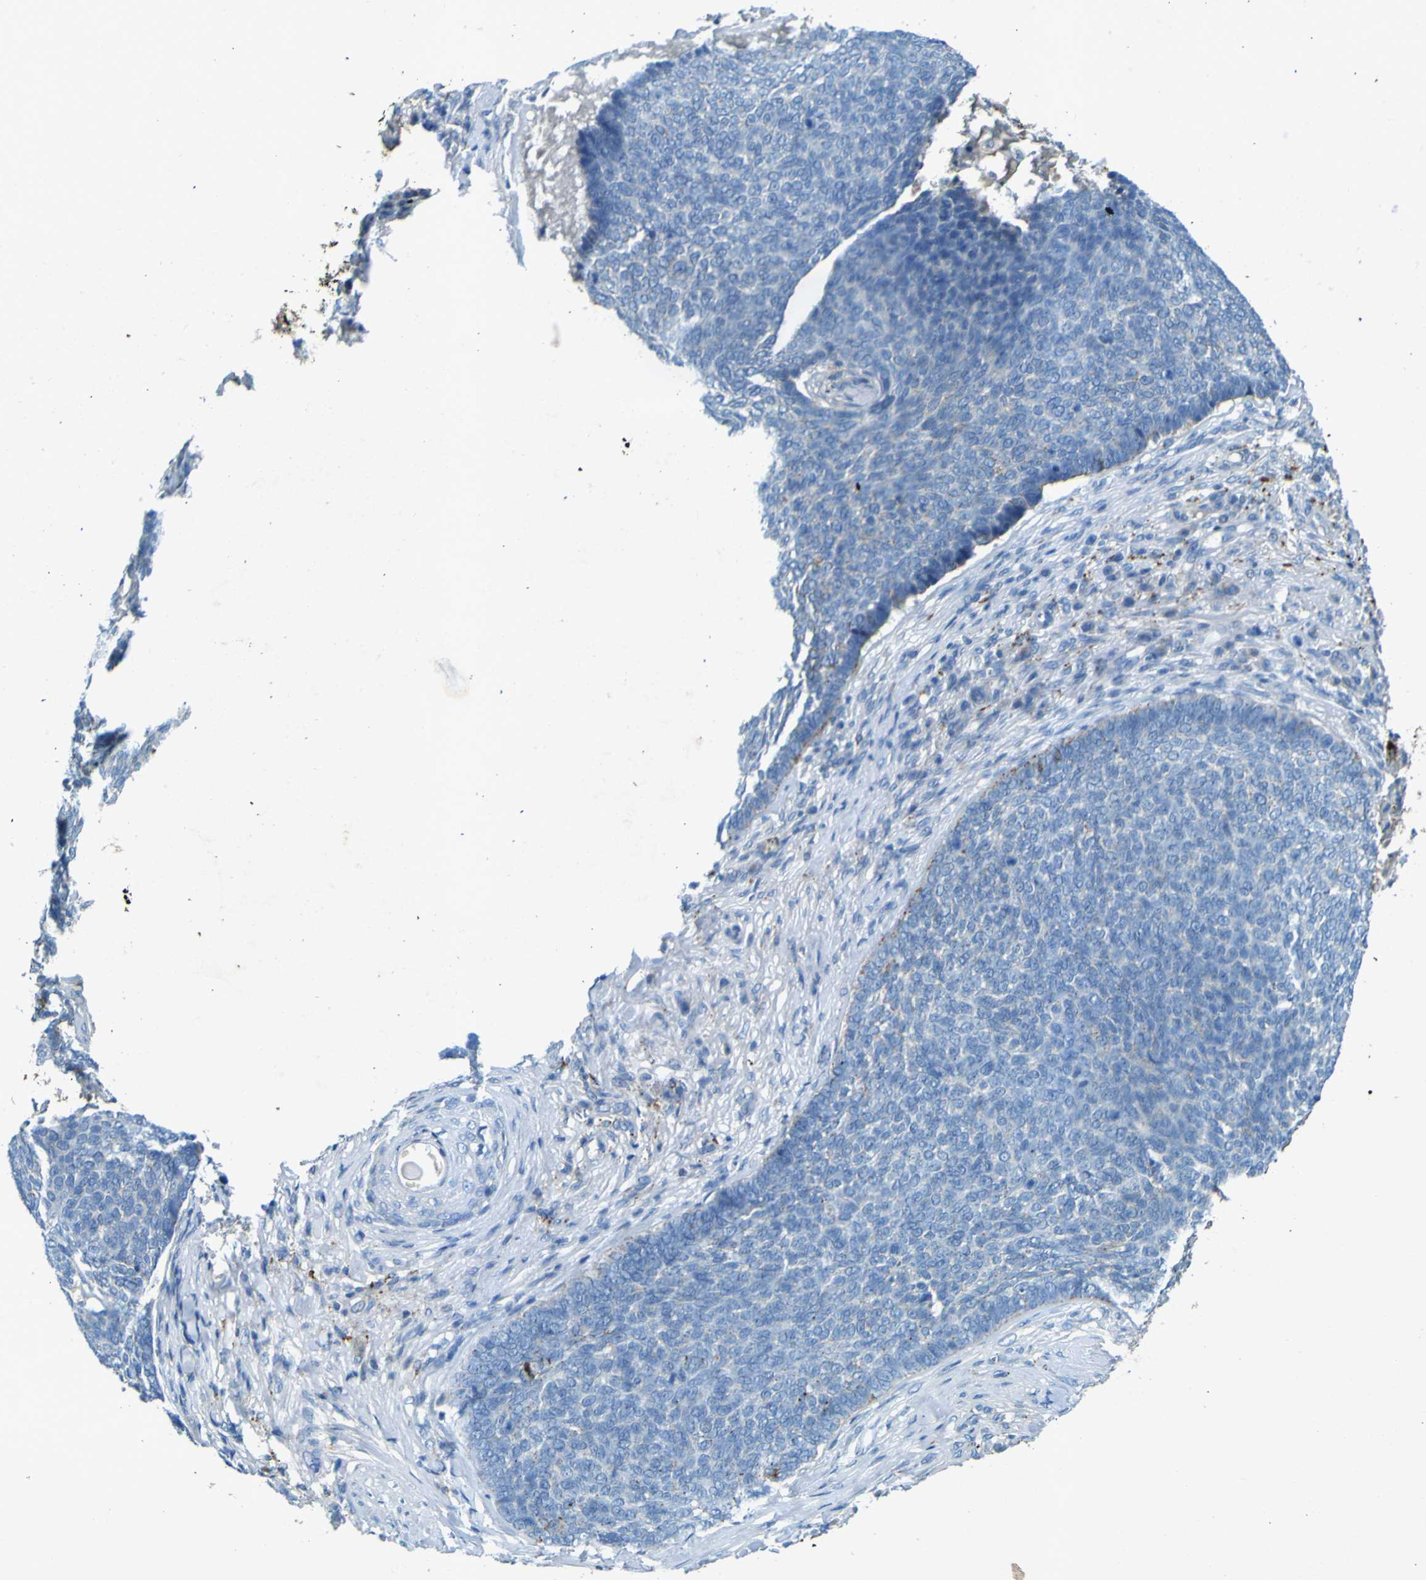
{"staining": {"intensity": "negative", "quantity": "none", "location": "none"}, "tissue": "skin cancer", "cell_type": "Tumor cells", "image_type": "cancer", "snomed": [{"axis": "morphology", "description": "Basal cell carcinoma"}, {"axis": "topography", "description": "Skin"}], "caption": "High power microscopy micrograph of an immunohistochemistry (IHC) micrograph of basal cell carcinoma (skin), revealing no significant staining in tumor cells.", "gene": "PDE9A", "patient": {"sex": "male", "age": 84}}